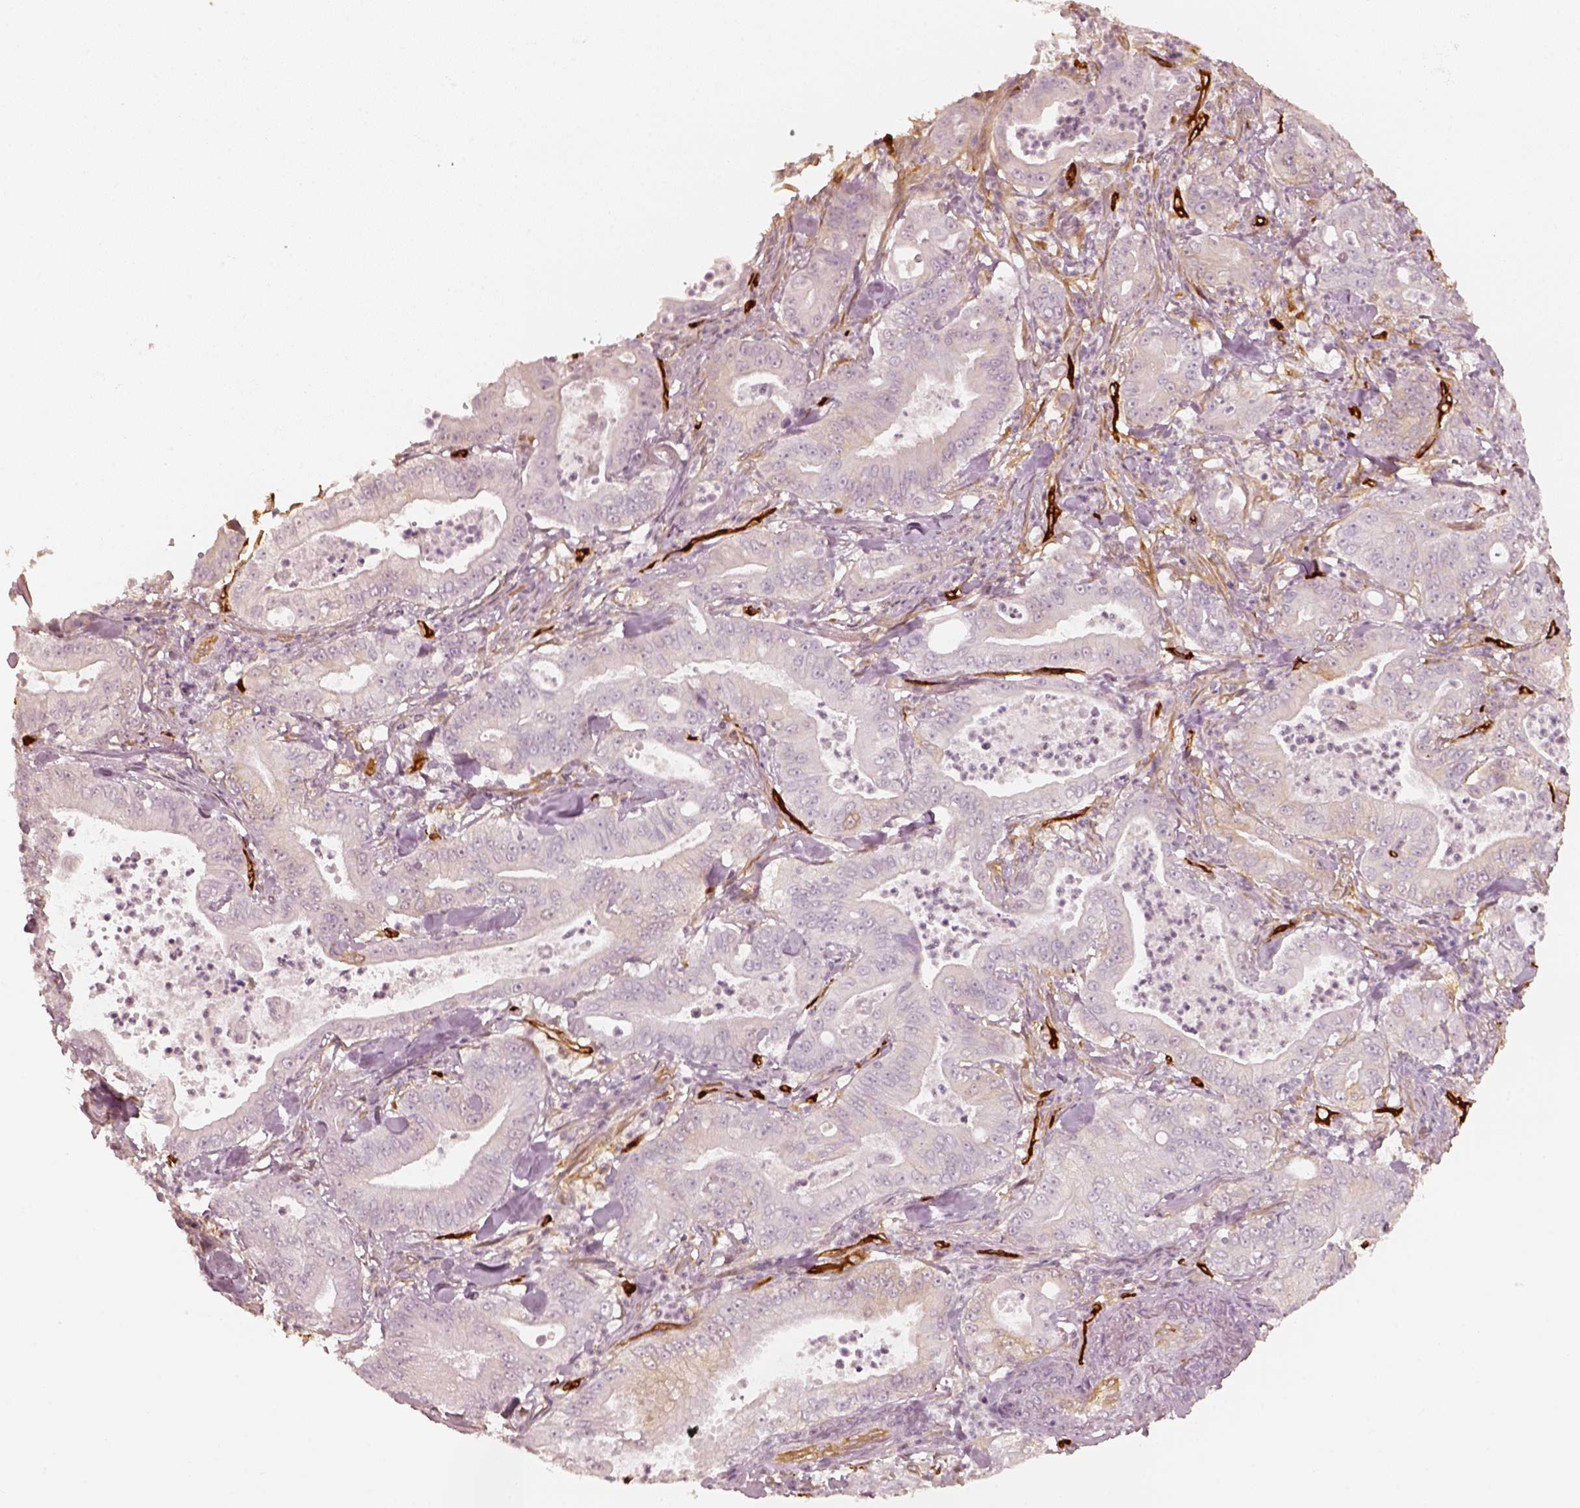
{"staining": {"intensity": "negative", "quantity": "none", "location": "none"}, "tissue": "pancreatic cancer", "cell_type": "Tumor cells", "image_type": "cancer", "snomed": [{"axis": "morphology", "description": "Adenocarcinoma, NOS"}, {"axis": "topography", "description": "Pancreas"}], "caption": "This is an IHC photomicrograph of human pancreatic cancer. There is no expression in tumor cells.", "gene": "FSCN1", "patient": {"sex": "male", "age": 71}}